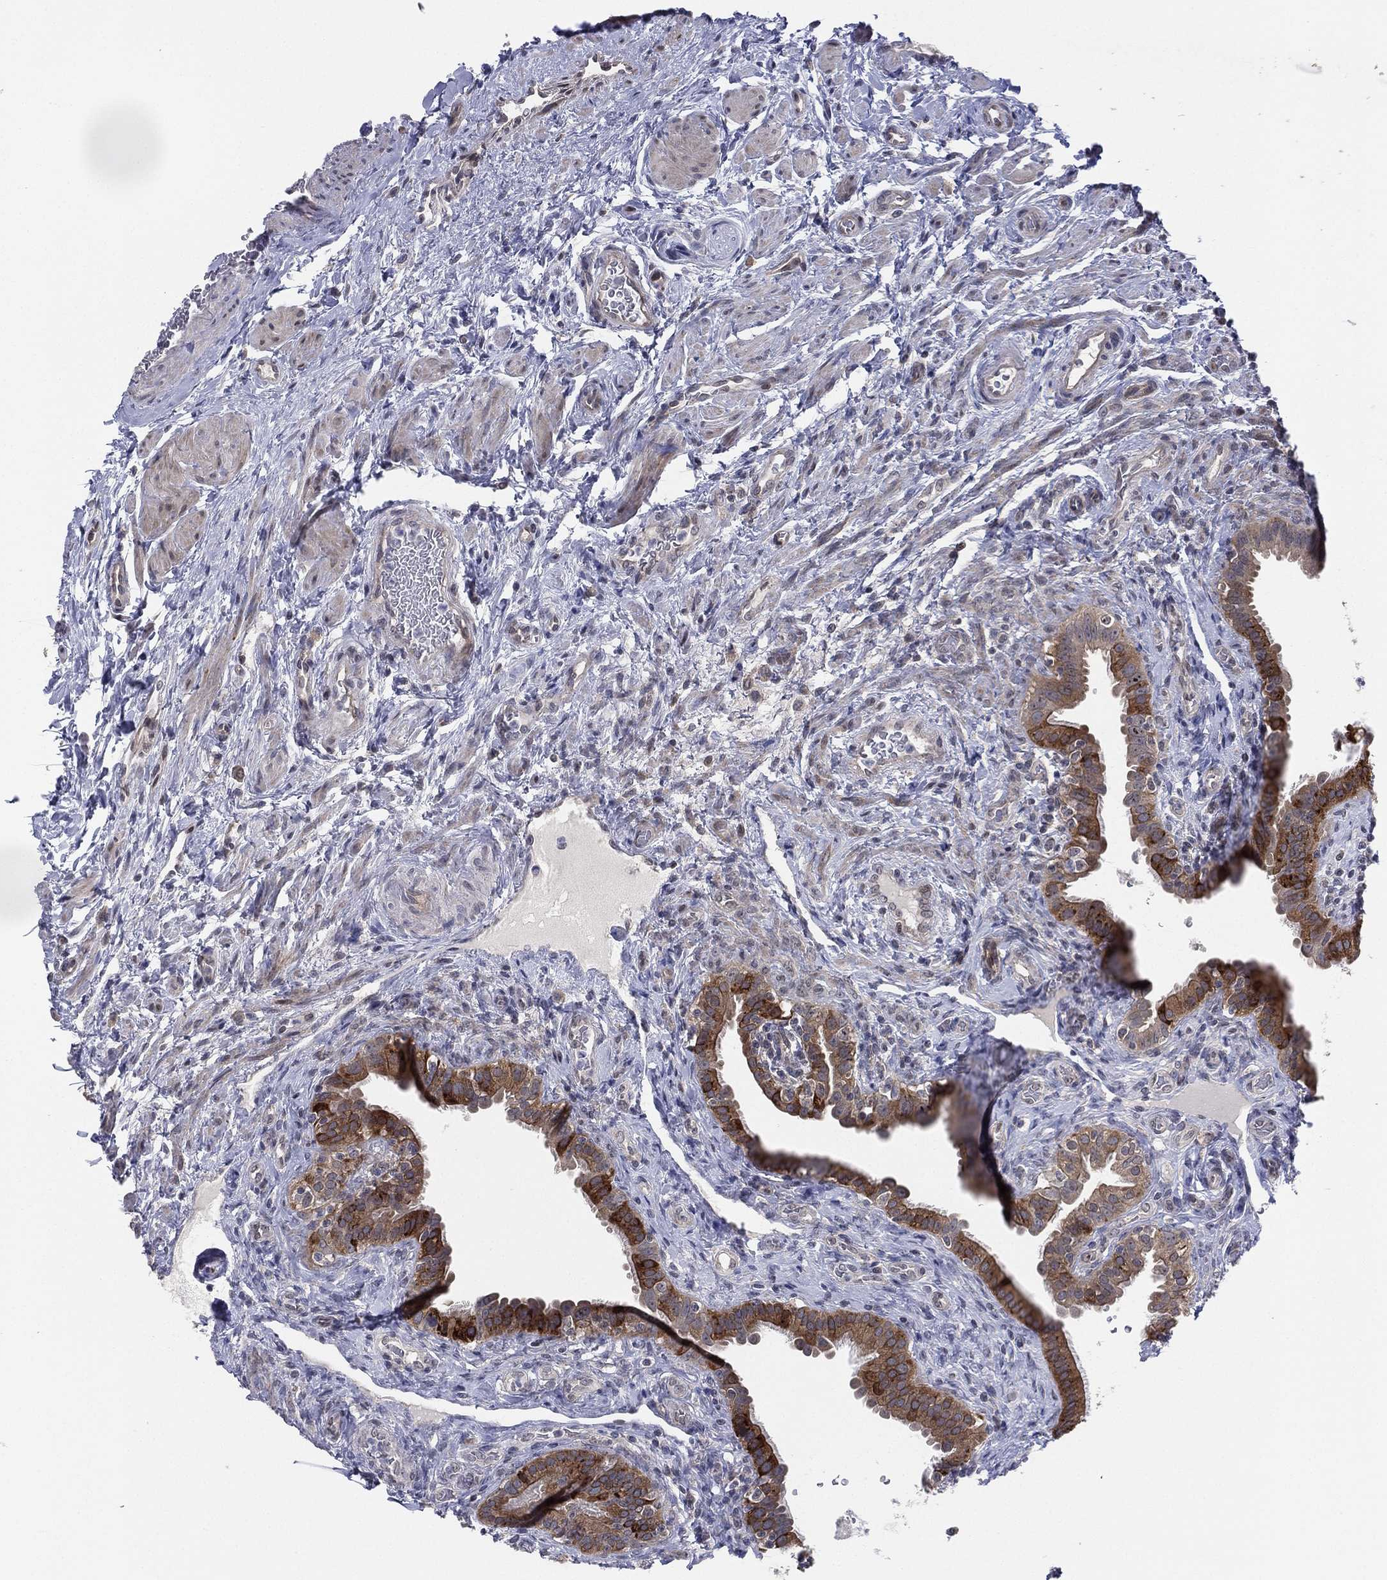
{"staining": {"intensity": "strong", "quantity": "25%-75%", "location": "cytoplasmic/membranous"}, "tissue": "fallopian tube", "cell_type": "Glandular cells", "image_type": "normal", "snomed": [{"axis": "morphology", "description": "Normal tissue, NOS"}, {"axis": "topography", "description": "Fallopian tube"}], "caption": "Protein expression analysis of benign human fallopian tube reveals strong cytoplasmic/membranous positivity in approximately 25%-75% of glandular cells. (DAB = brown stain, brightfield microscopy at high magnification).", "gene": "KAT14", "patient": {"sex": "female", "age": 41}}